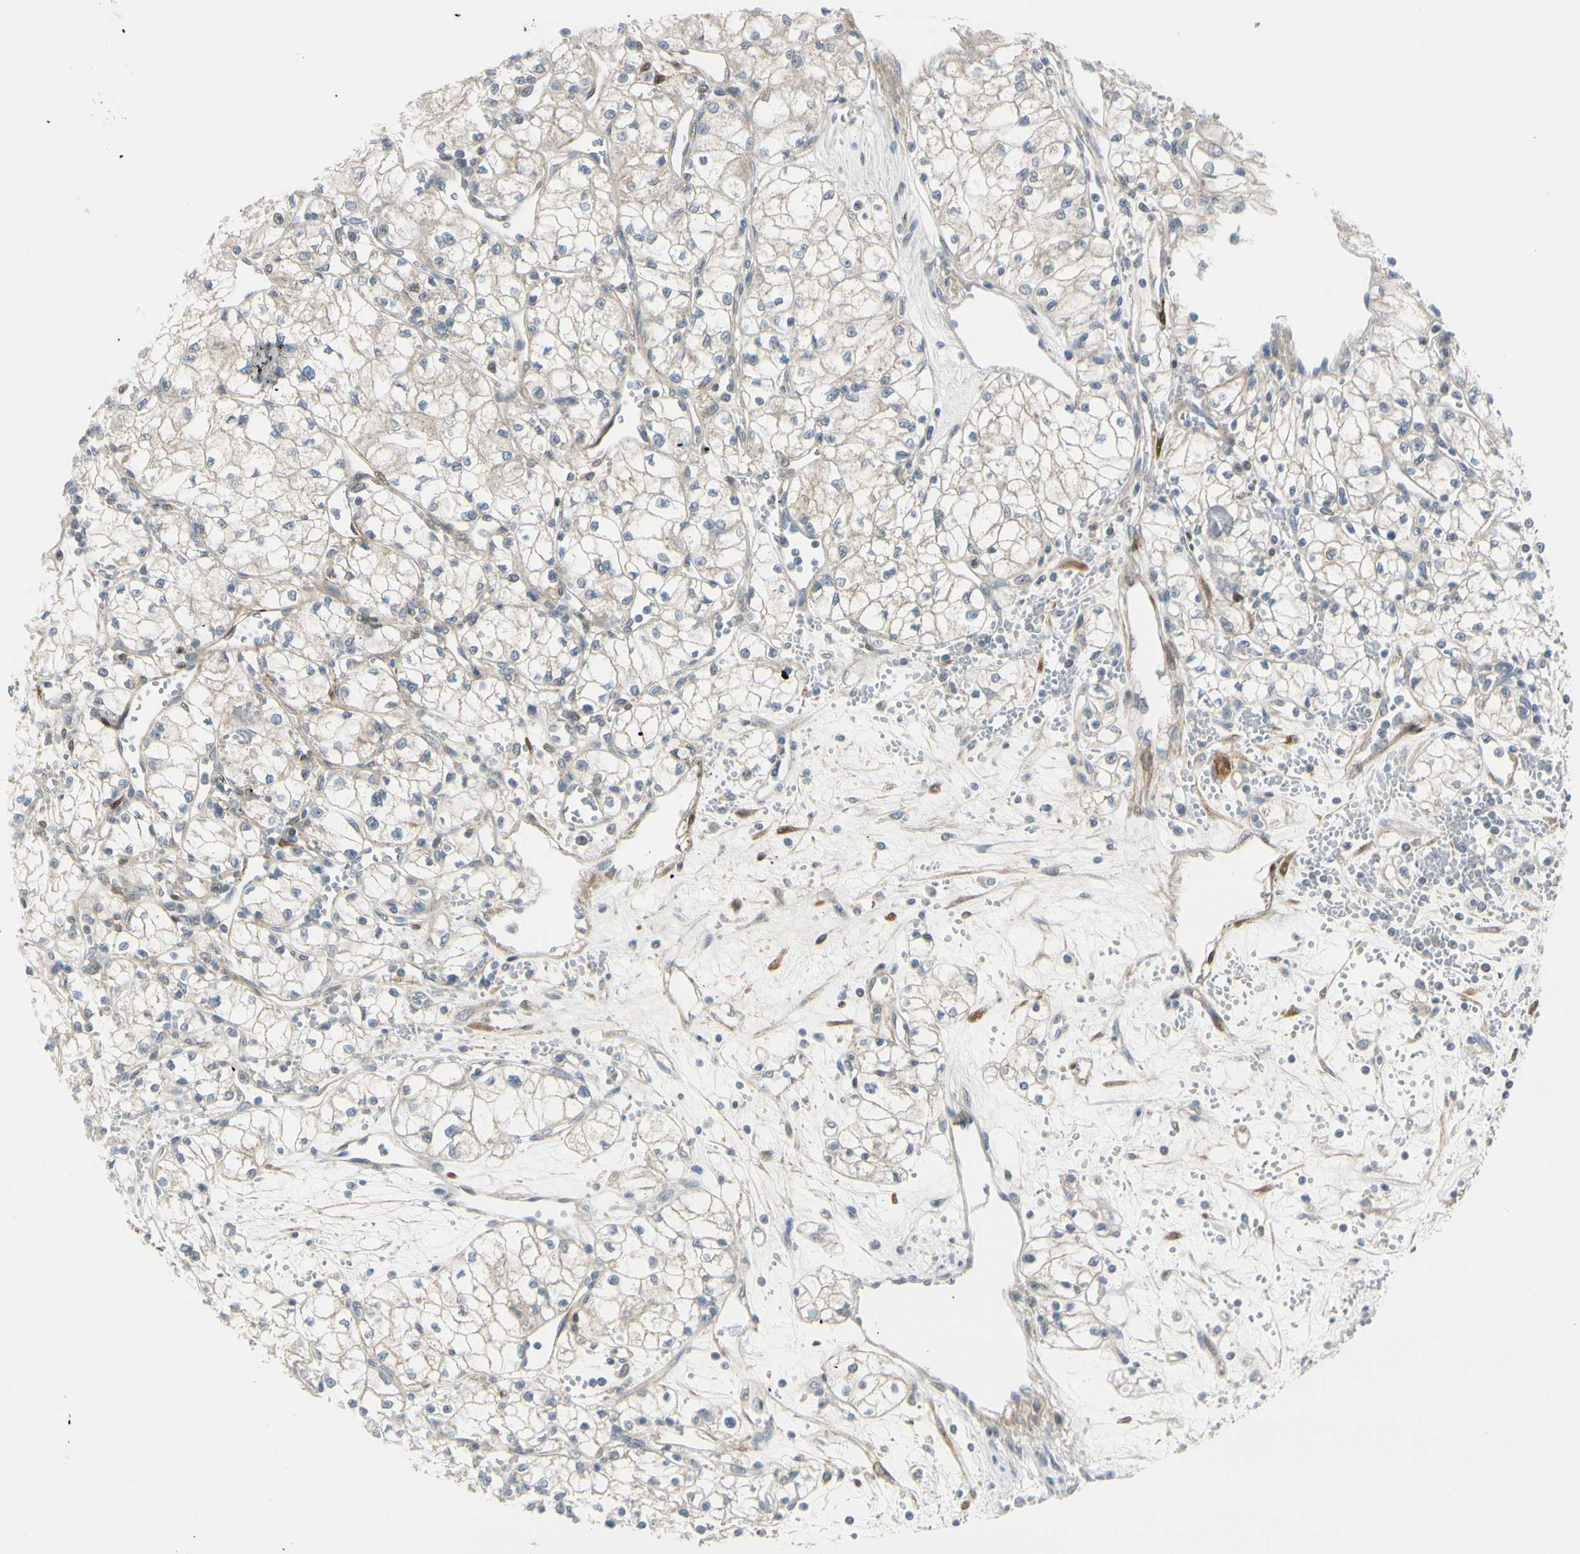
{"staining": {"intensity": "negative", "quantity": "none", "location": "none"}, "tissue": "renal cancer", "cell_type": "Tumor cells", "image_type": "cancer", "snomed": [{"axis": "morphology", "description": "Normal tissue, NOS"}, {"axis": "morphology", "description": "Adenocarcinoma, NOS"}, {"axis": "topography", "description": "Kidney"}], "caption": "Human renal adenocarcinoma stained for a protein using immunohistochemistry (IHC) reveals no positivity in tumor cells.", "gene": "FHL2", "patient": {"sex": "male", "age": 59}}